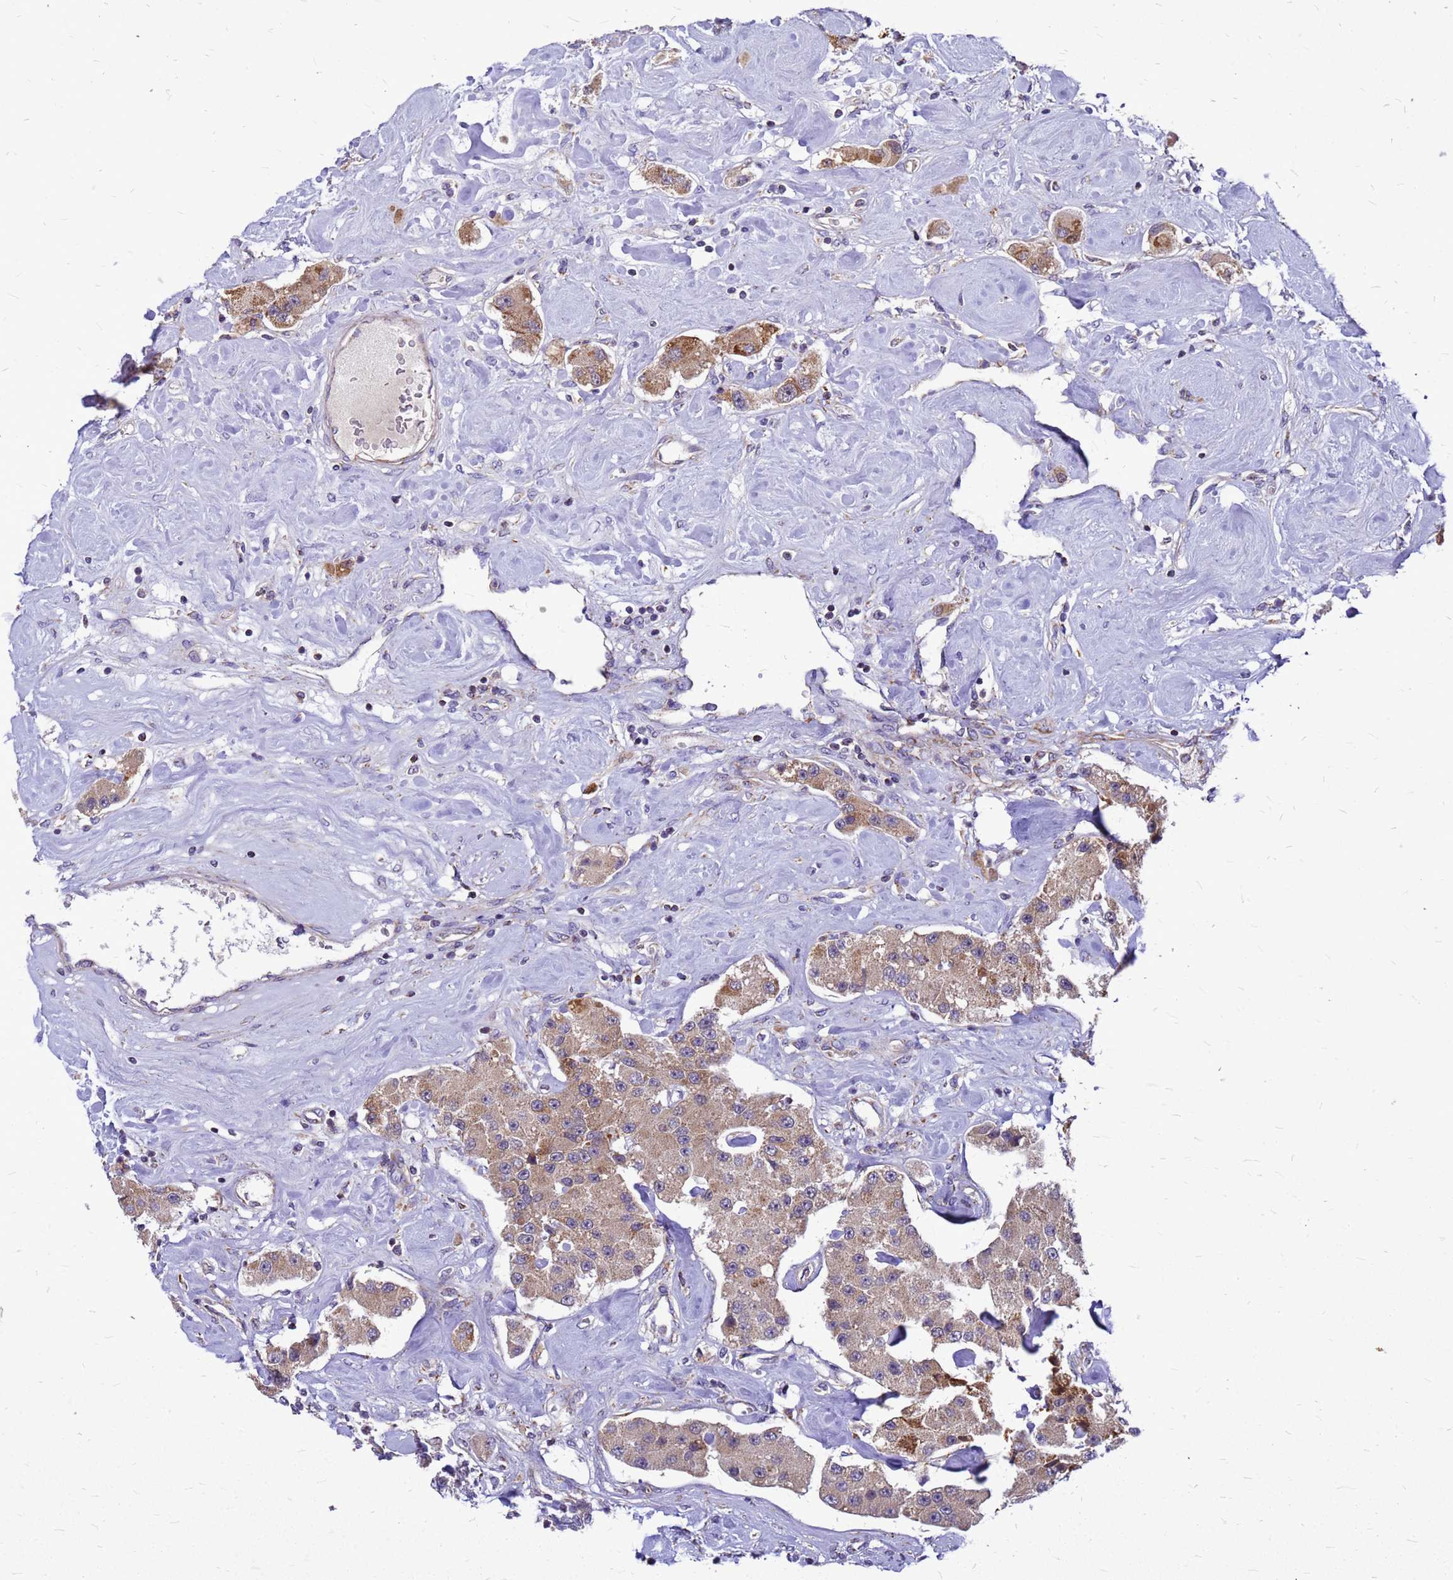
{"staining": {"intensity": "moderate", "quantity": ">75%", "location": "cytoplasmic/membranous"}, "tissue": "carcinoid", "cell_type": "Tumor cells", "image_type": "cancer", "snomed": [{"axis": "morphology", "description": "Carcinoid, malignant, NOS"}, {"axis": "topography", "description": "Pancreas"}], "caption": "Carcinoid was stained to show a protein in brown. There is medium levels of moderate cytoplasmic/membranous staining in about >75% of tumor cells.", "gene": "CMC4", "patient": {"sex": "male", "age": 41}}